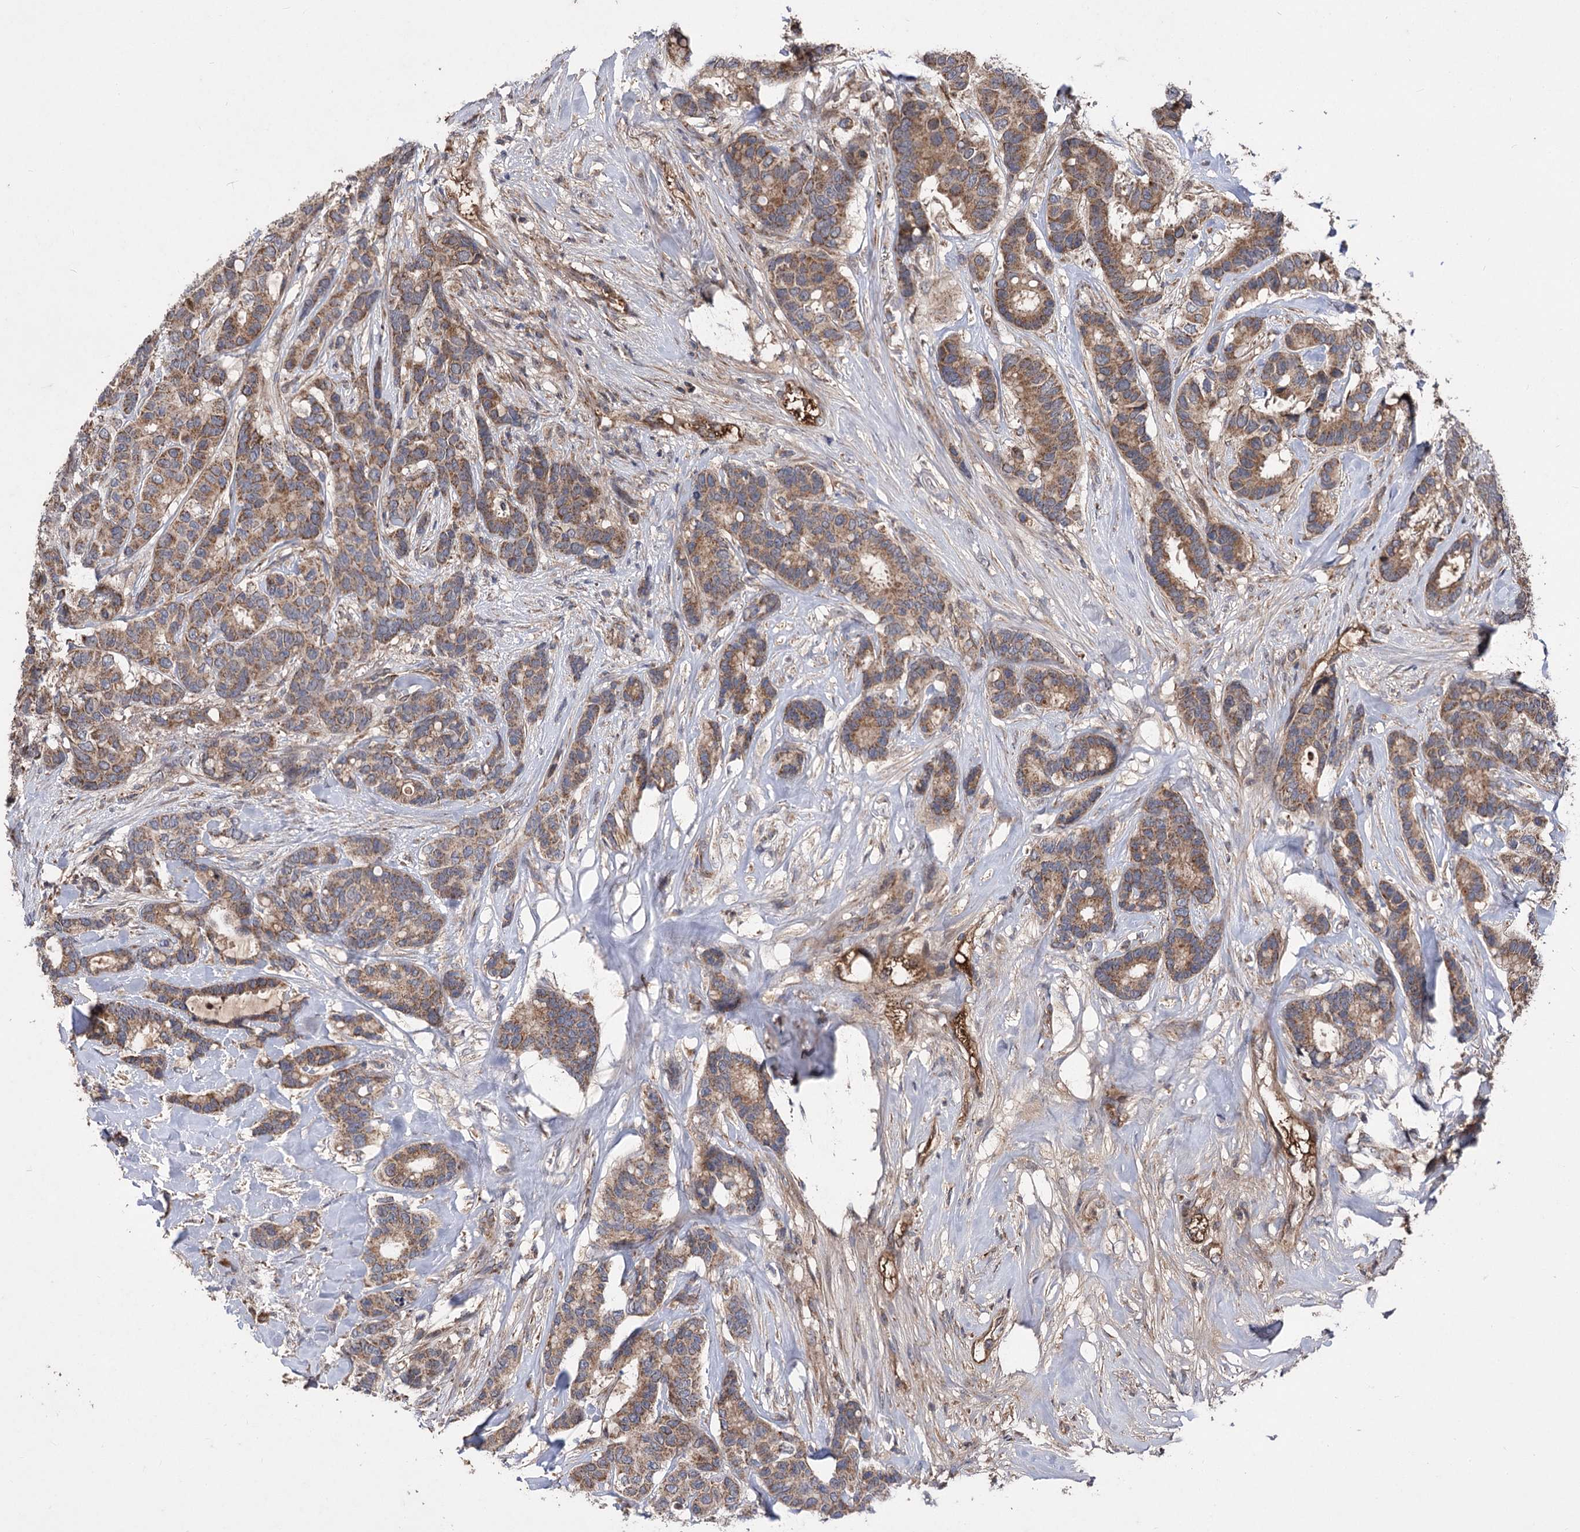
{"staining": {"intensity": "moderate", "quantity": ">75%", "location": "cytoplasmic/membranous"}, "tissue": "breast cancer", "cell_type": "Tumor cells", "image_type": "cancer", "snomed": [{"axis": "morphology", "description": "Duct carcinoma"}, {"axis": "topography", "description": "Breast"}], "caption": "Breast intraductal carcinoma stained with immunohistochemistry displays moderate cytoplasmic/membranous expression in about >75% of tumor cells.", "gene": "RASSF3", "patient": {"sex": "female", "age": 87}}